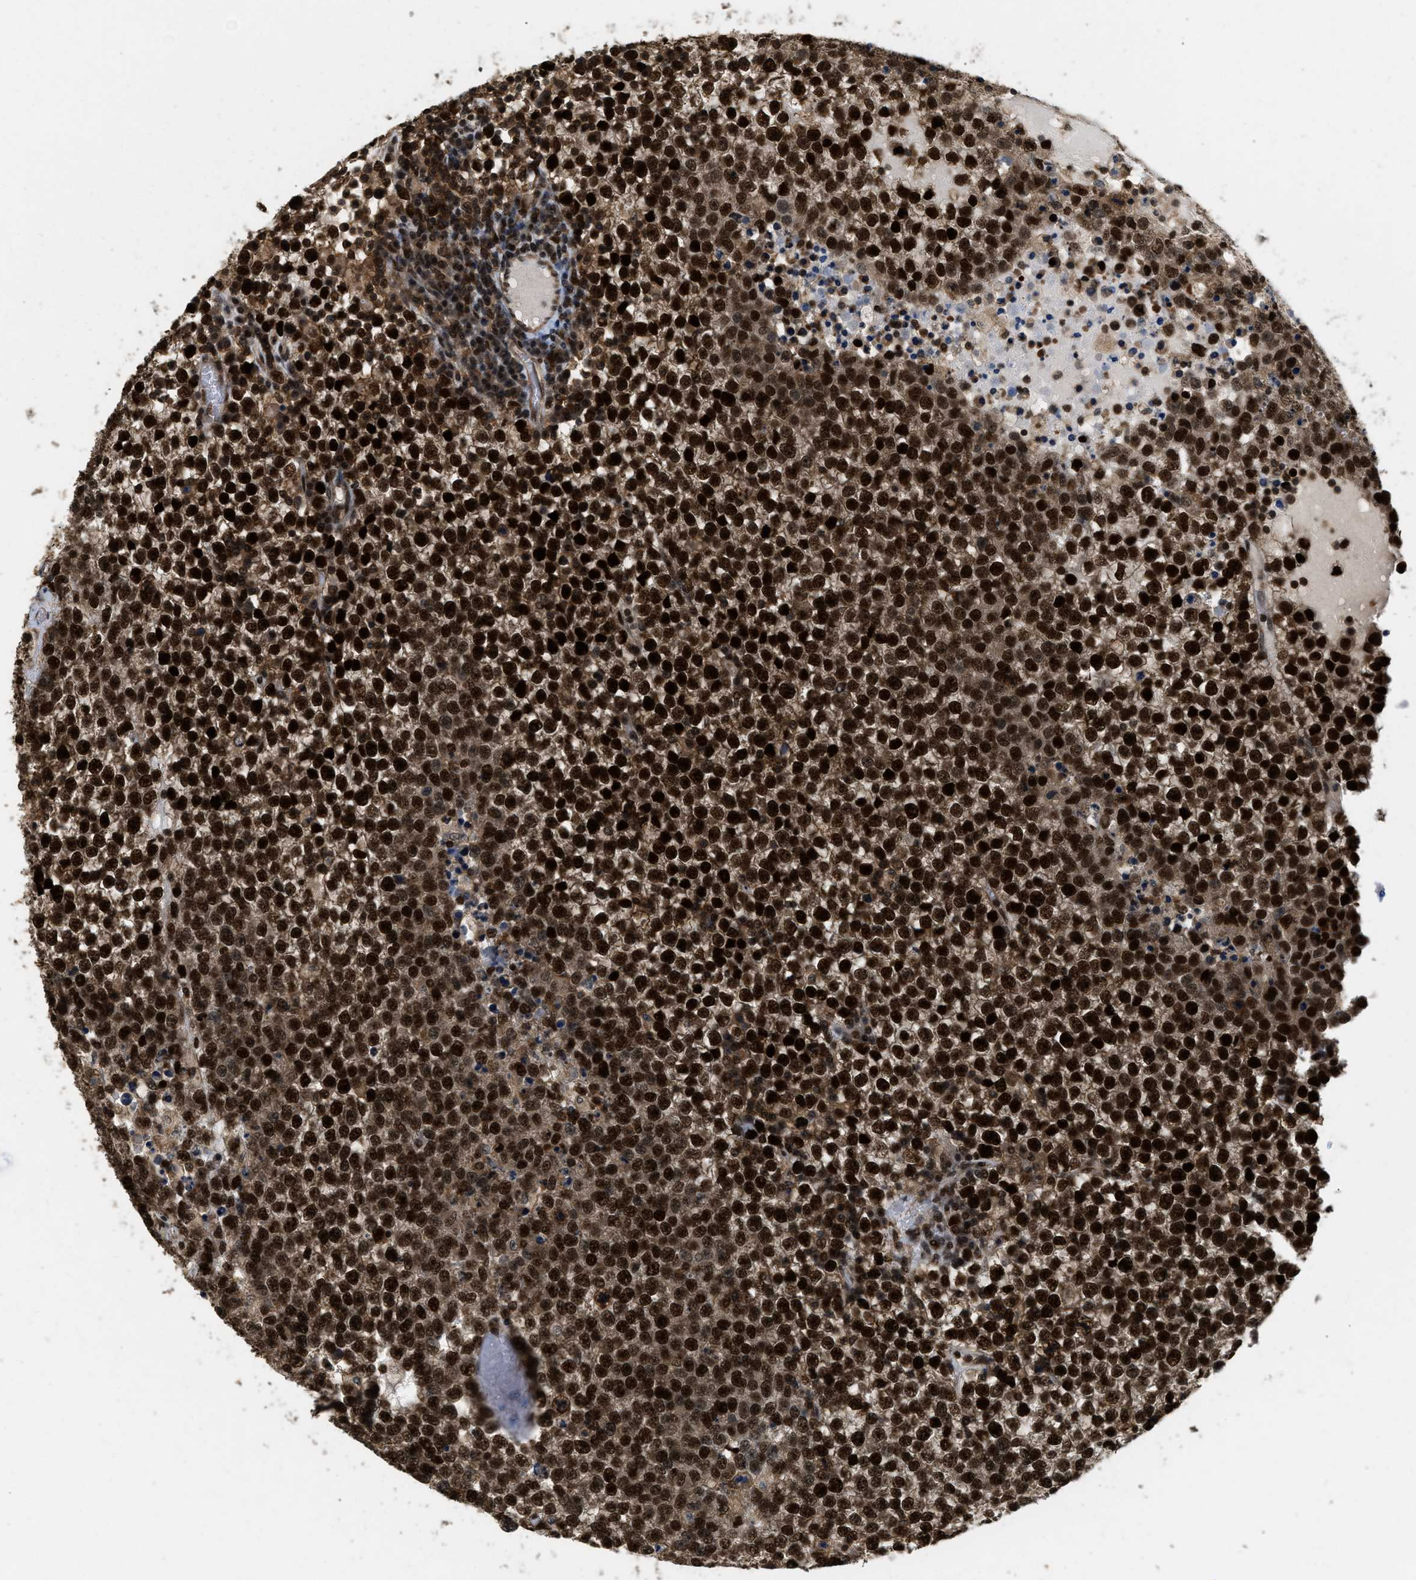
{"staining": {"intensity": "strong", "quantity": ">75%", "location": "cytoplasmic/membranous,nuclear"}, "tissue": "testis cancer", "cell_type": "Tumor cells", "image_type": "cancer", "snomed": [{"axis": "morphology", "description": "Seminoma, NOS"}, {"axis": "topography", "description": "Testis"}], "caption": "The immunohistochemical stain highlights strong cytoplasmic/membranous and nuclear expression in tumor cells of seminoma (testis) tissue.", "gene": "ATF7IP", "patient": {"sex": "male", "age": 65}}